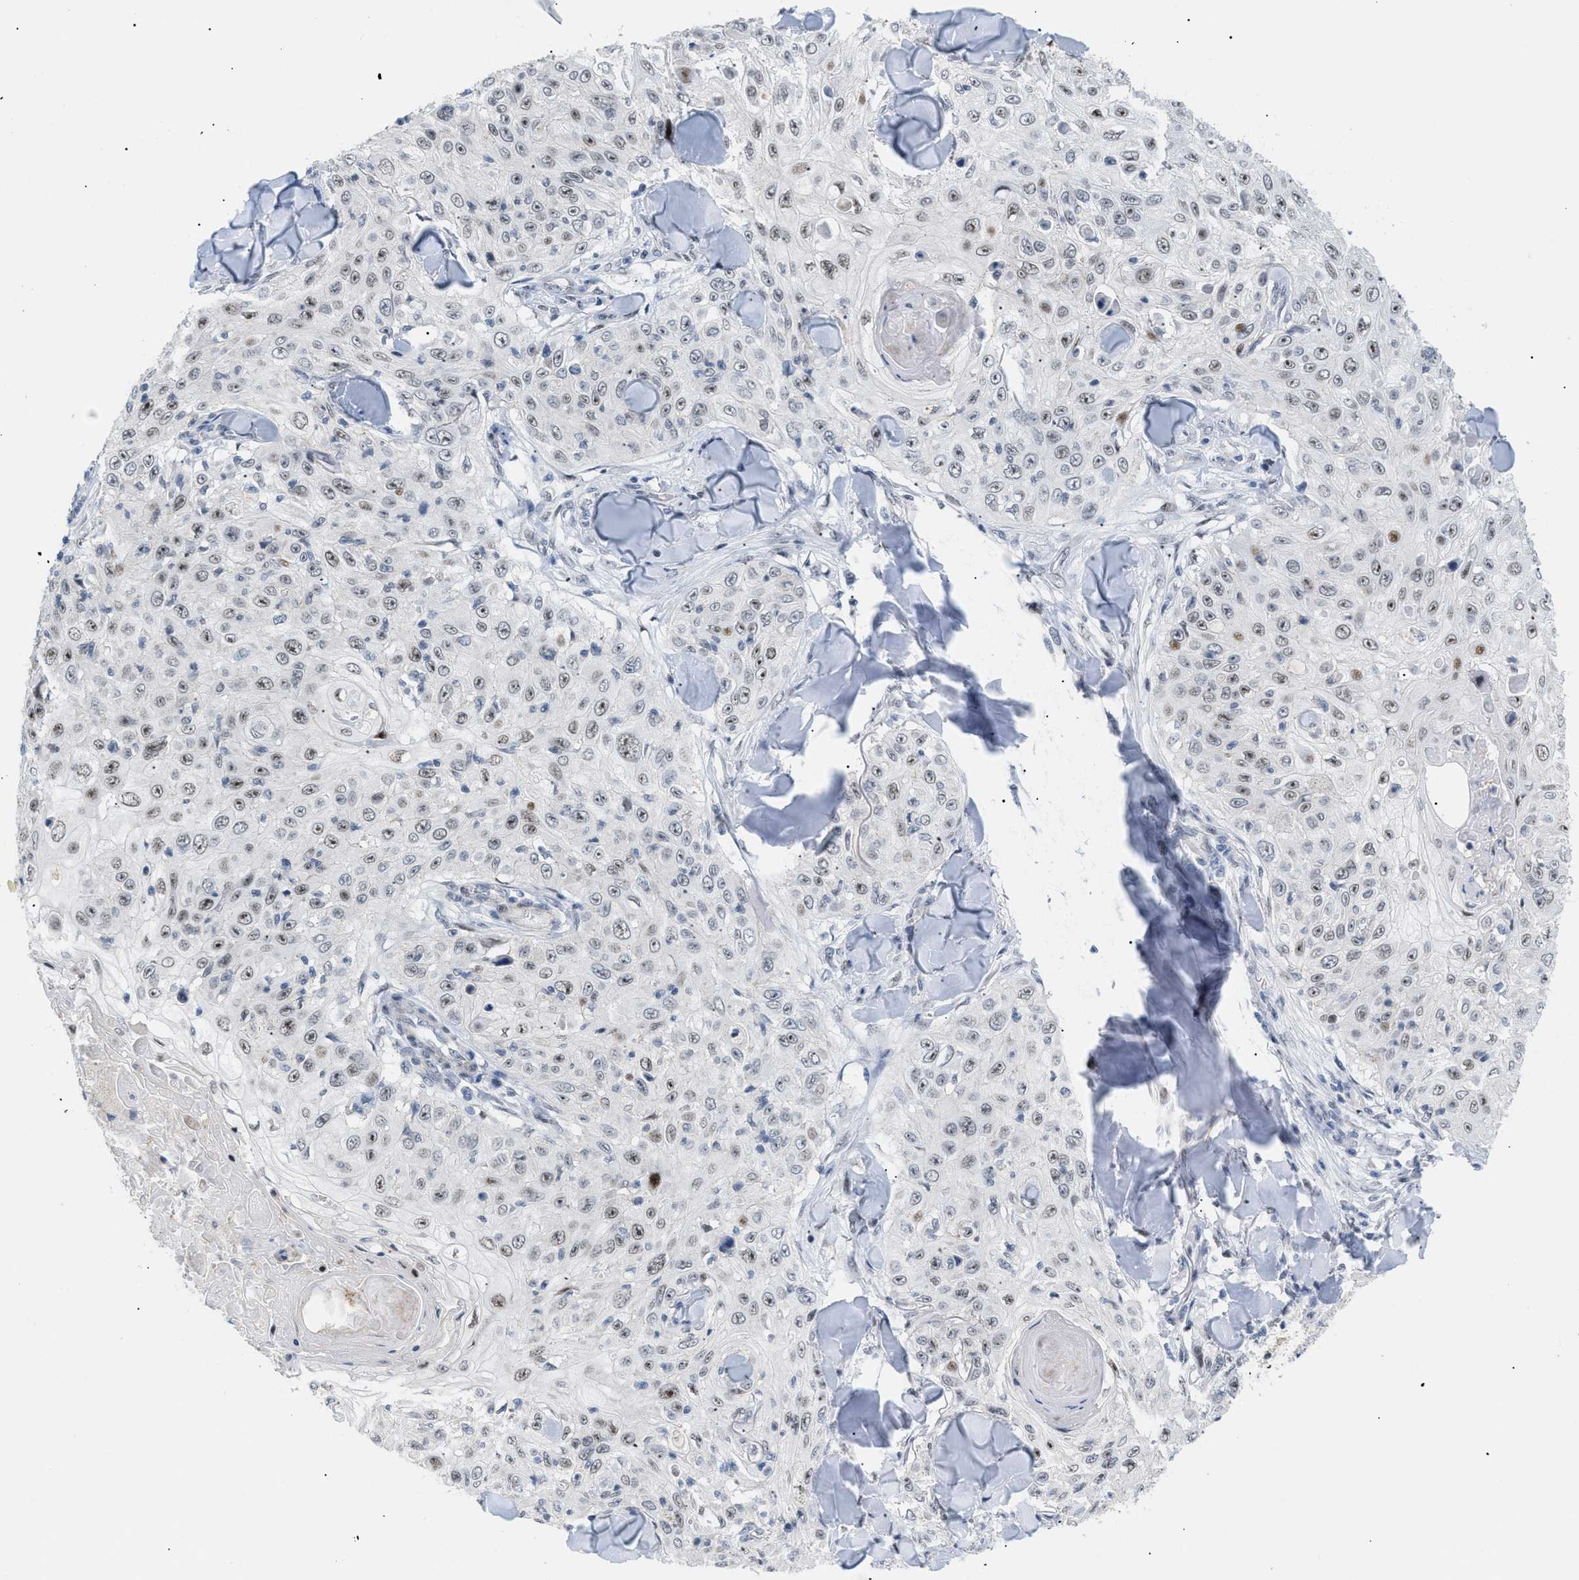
{"staining": {"intensity": "moderate", "quantity": ">75%", "location": "nuclear"}, "tissue": "skin cancer", "cell_type": "Tumor cells", "image_type": "cancer", "snomed": [{"axis": "morphology", "description": "Squamous cell carcinoma, NOS"}, {"axis": "topography", "description": "Skin"}], "caption": "Protein analysis of skin cancer tissue demonstrates moderate nuclear staining in approximately >75% of tumor cells. (DAB IHC, brown staining for protein, blue staining for nuclei).", "gene": "MED1", "patient": {"sex": "male", "age": 86}}